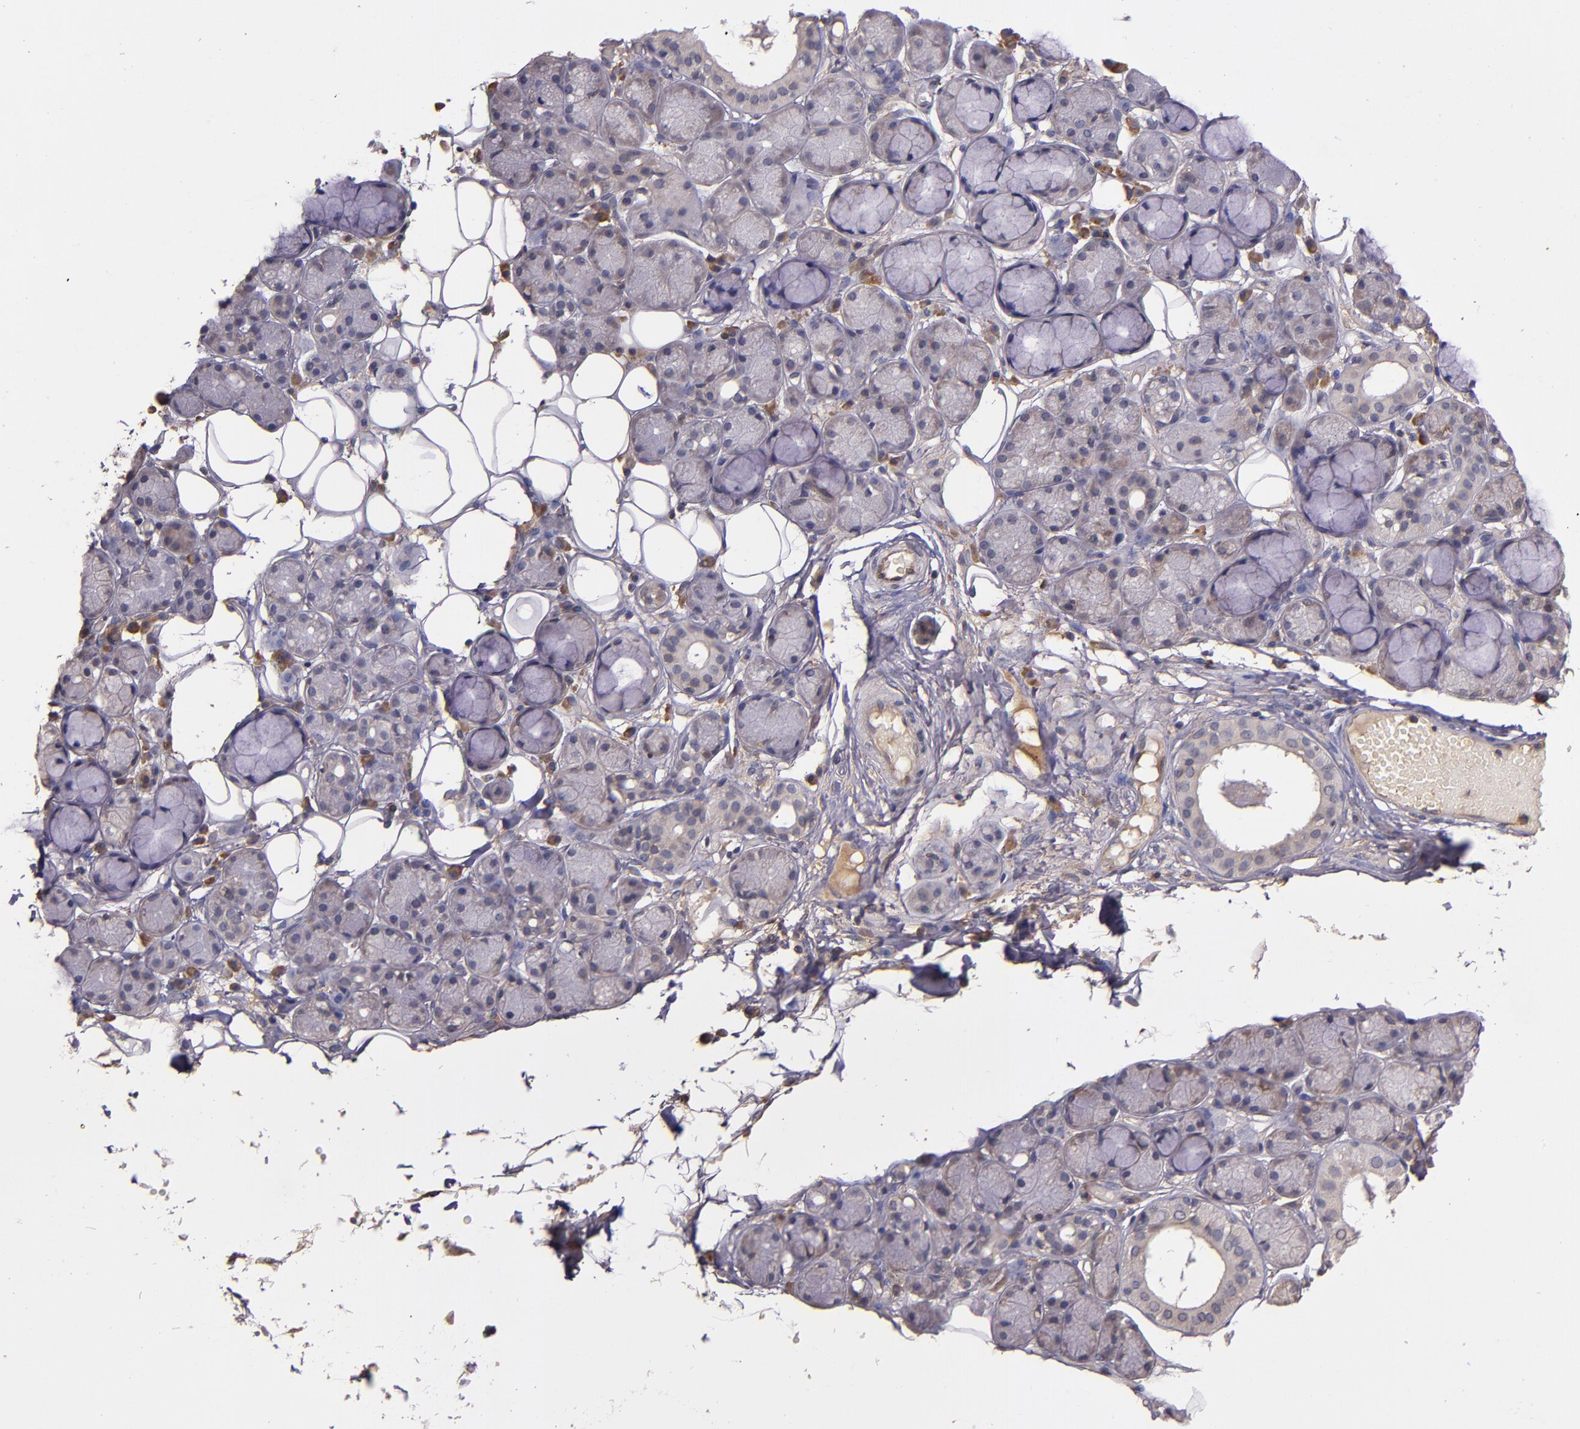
{"staining": {"intensity": "moderate", "quantity": "<25%", "location": "cytoplasmic/membranous"}, "tissue": "salivary gland", "cell_type": "Glandular cells", "image_type": "normal", "snomed": [{"axis": "morphology", "description": "Normal tissue, NOS"}, {"axis": "topography", "description": "Skeletal muscle"}, {"axis": "topography", "description": "Oral tissue"}, {"axis": "topography", "description": "Salivary gland"}, {"axis": "topography", "description": "Peripheral nerve tissue"}], "caption": "Glandular cells exhibit low levels of moderate cytoplasmic/membranous expression in about <25% of cells in benign human salivary gland.", "gene": "PRAF2", "patient": {"sex": "male", "age": 54}}